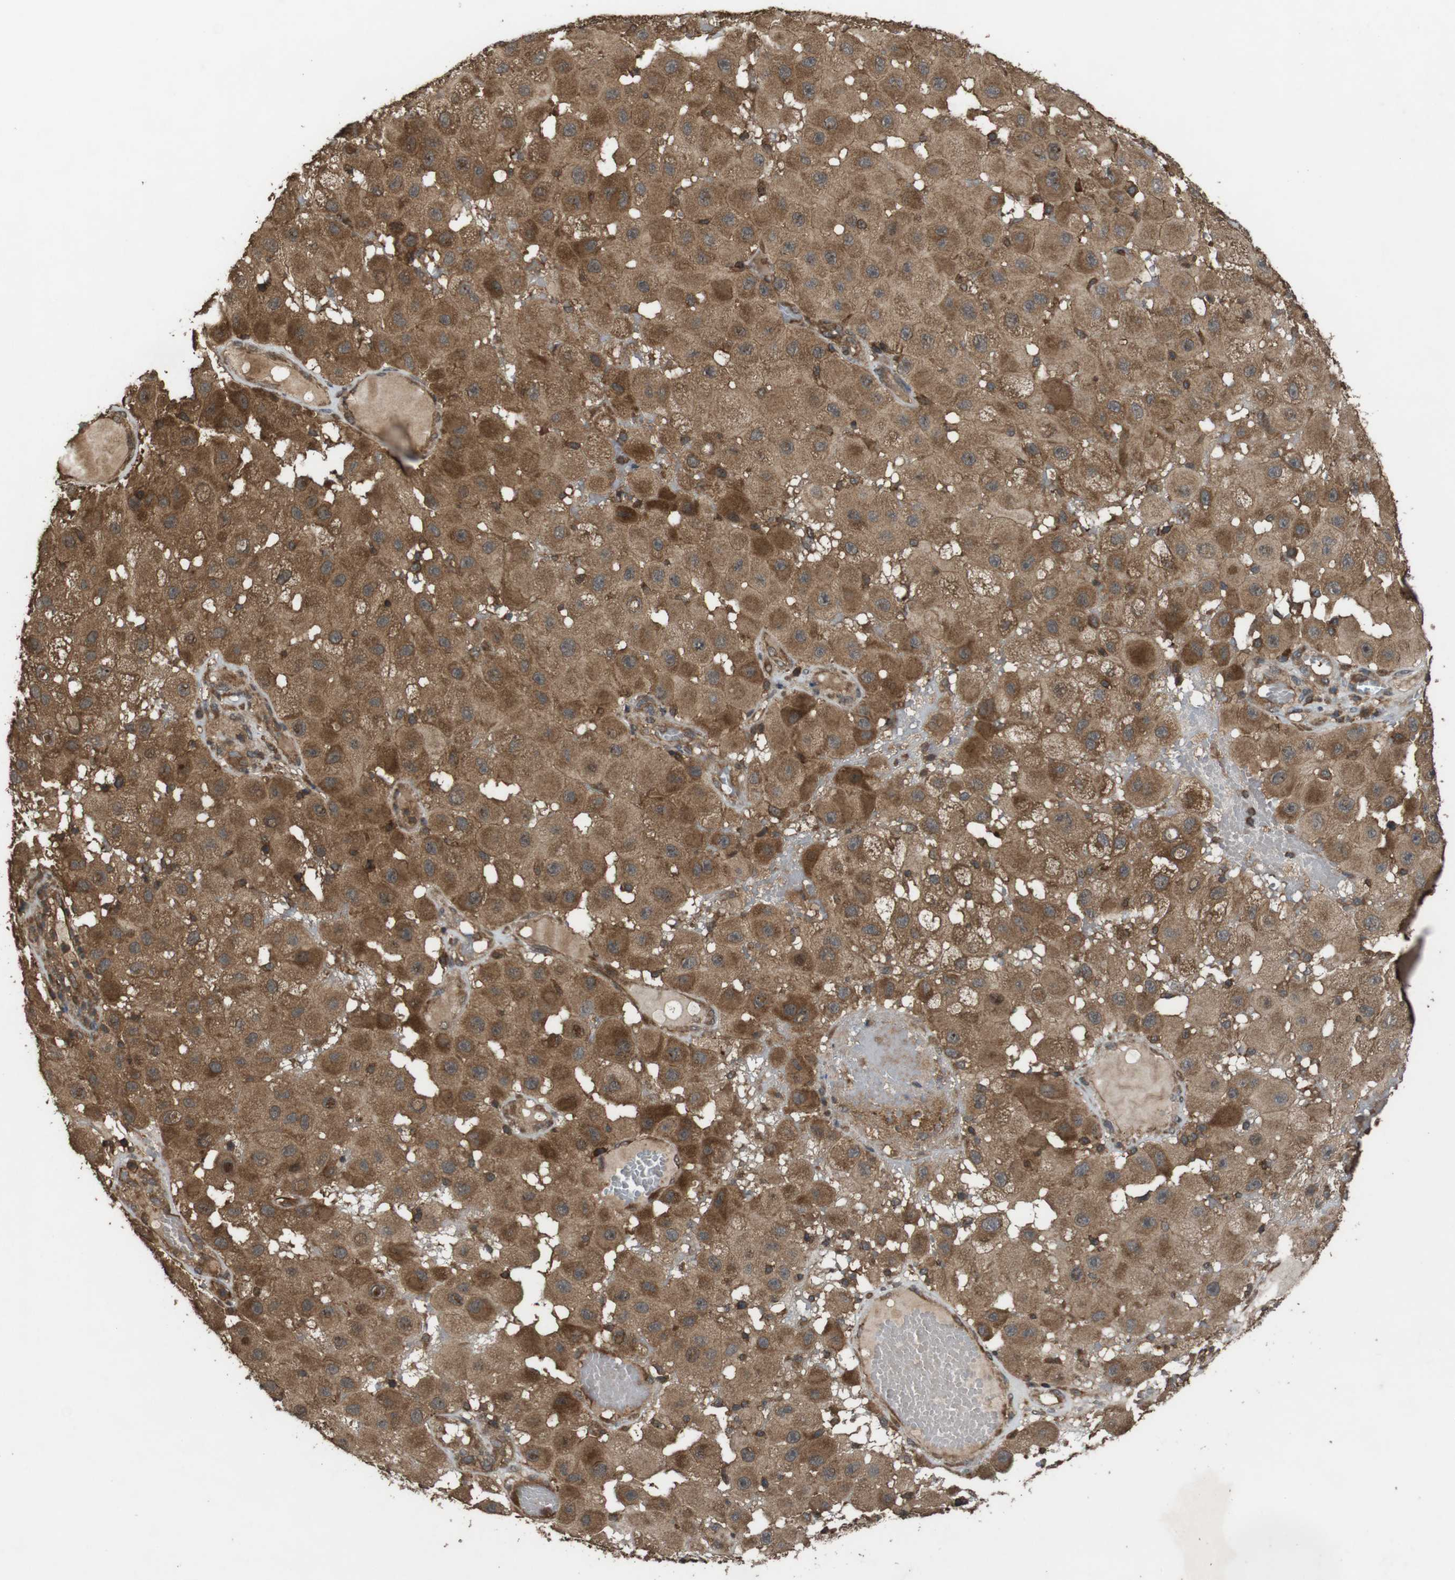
{"staining": {"intensity": "moderate", "quantity": ">75%", "location": "cytoplasmic/membranous"}, "tissue": "melanoma", "cell_type": "Tumor cells", "image_type": "cancer", "snomed": [{"axis": "morphology", "description": "Malignant melanoma, NOS"}, {"axis": "topography", "description": "Skin"}], "caption": "This photomicrograph exhibits melanoma stained with immunohistochemistry to label a protein in brown. The cytoplasmic/membranous of tumor cells show moderate positivity for the protein. Nuclei are counter-stained blue.", "gene": "BAG4", "patient": {"sex": "female", "age": 81}}